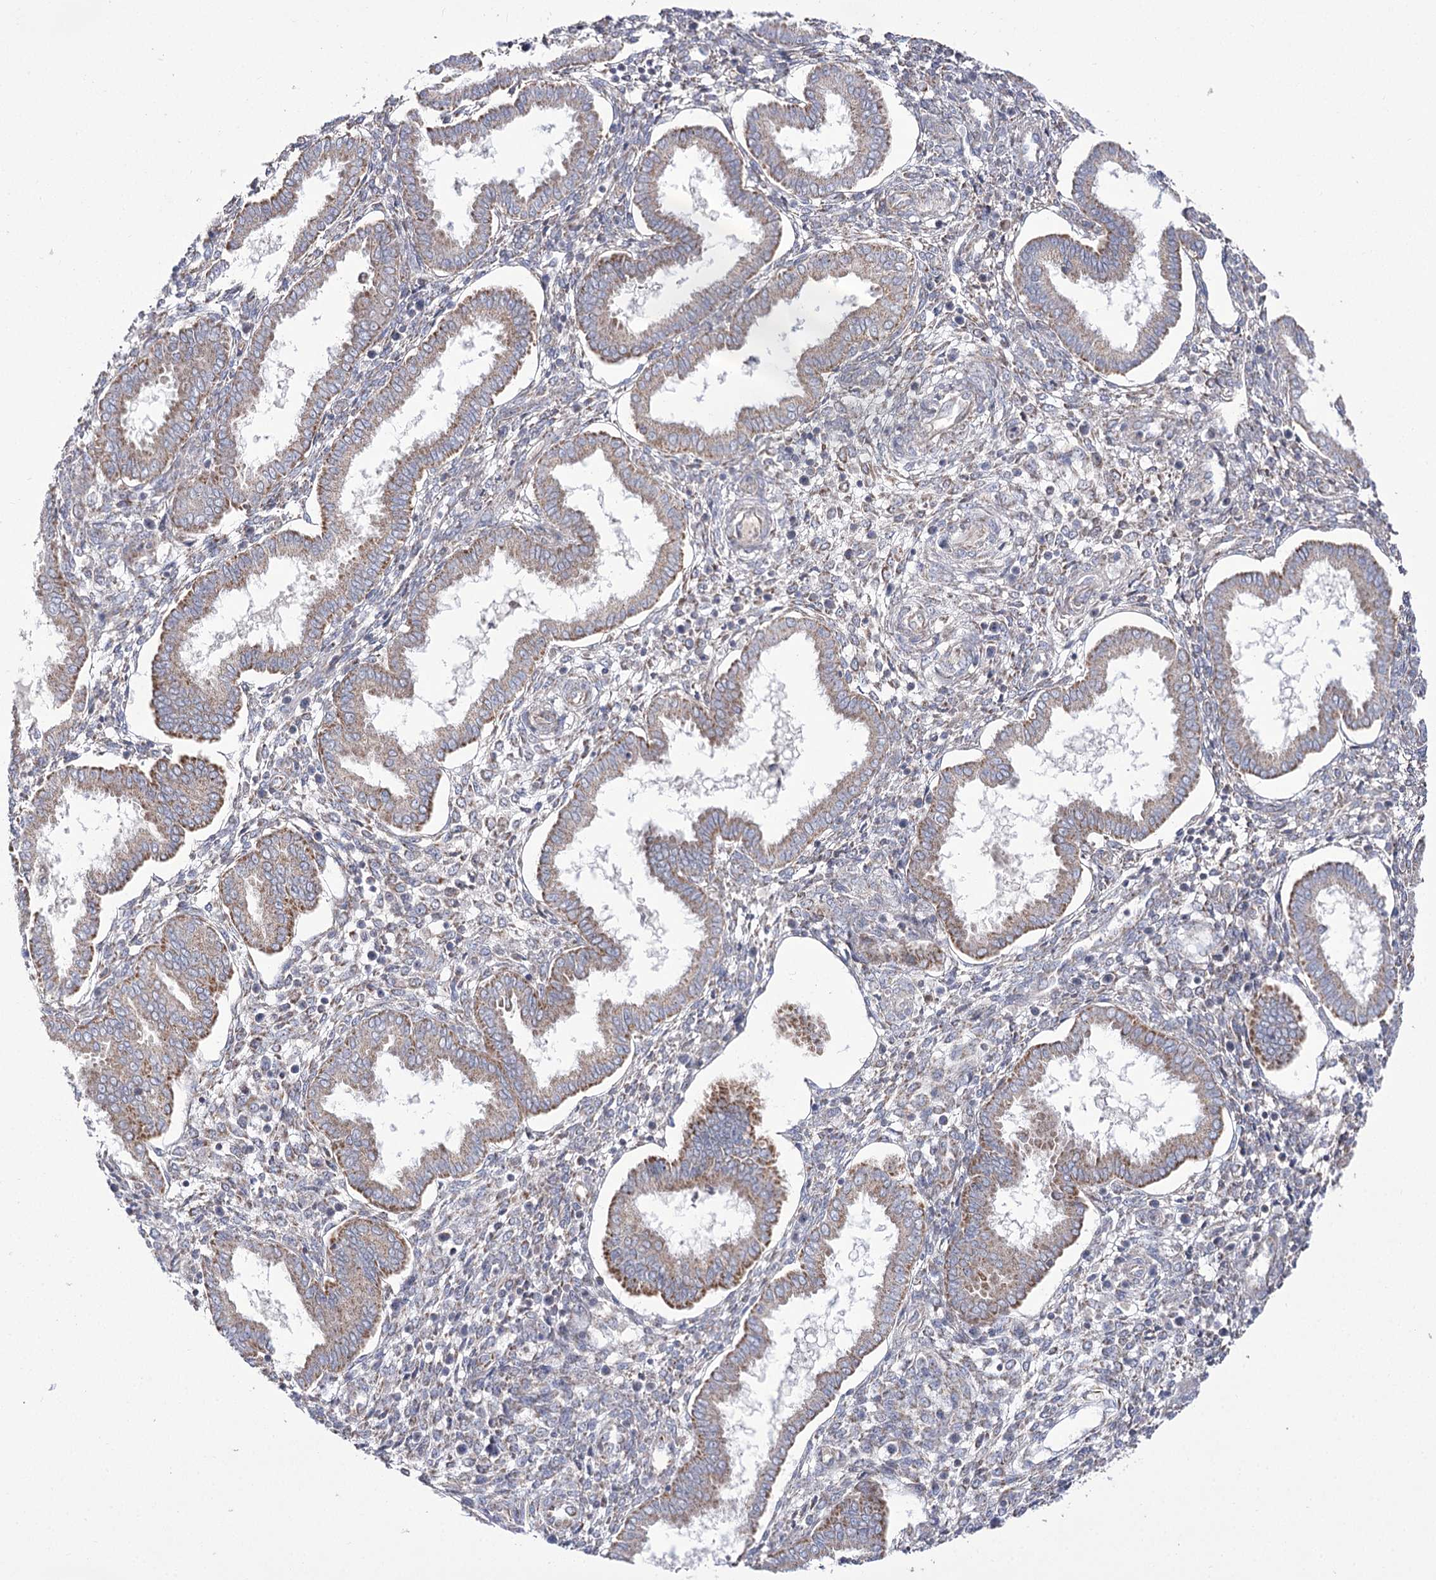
{"staining": {"intensity": "weak", "quantity": "<25%", "location": "cytoplasmic/membranous"}, "tissue": "endometrium", "cell_type": "Cells in endometrial stroma", "image_type": "normal", "snomed": [{"axis": "morphology", "description": "Normal tissue, NOS"}, {"axis": "topography", "description": "Endometrium"}], "caption": "Normal endometrium was stained to show a protein in brown. There is no significant staining in cells in endometrial stroma.", "gene": "NADK2", "patient": {"sex": "female", "age": 24}}